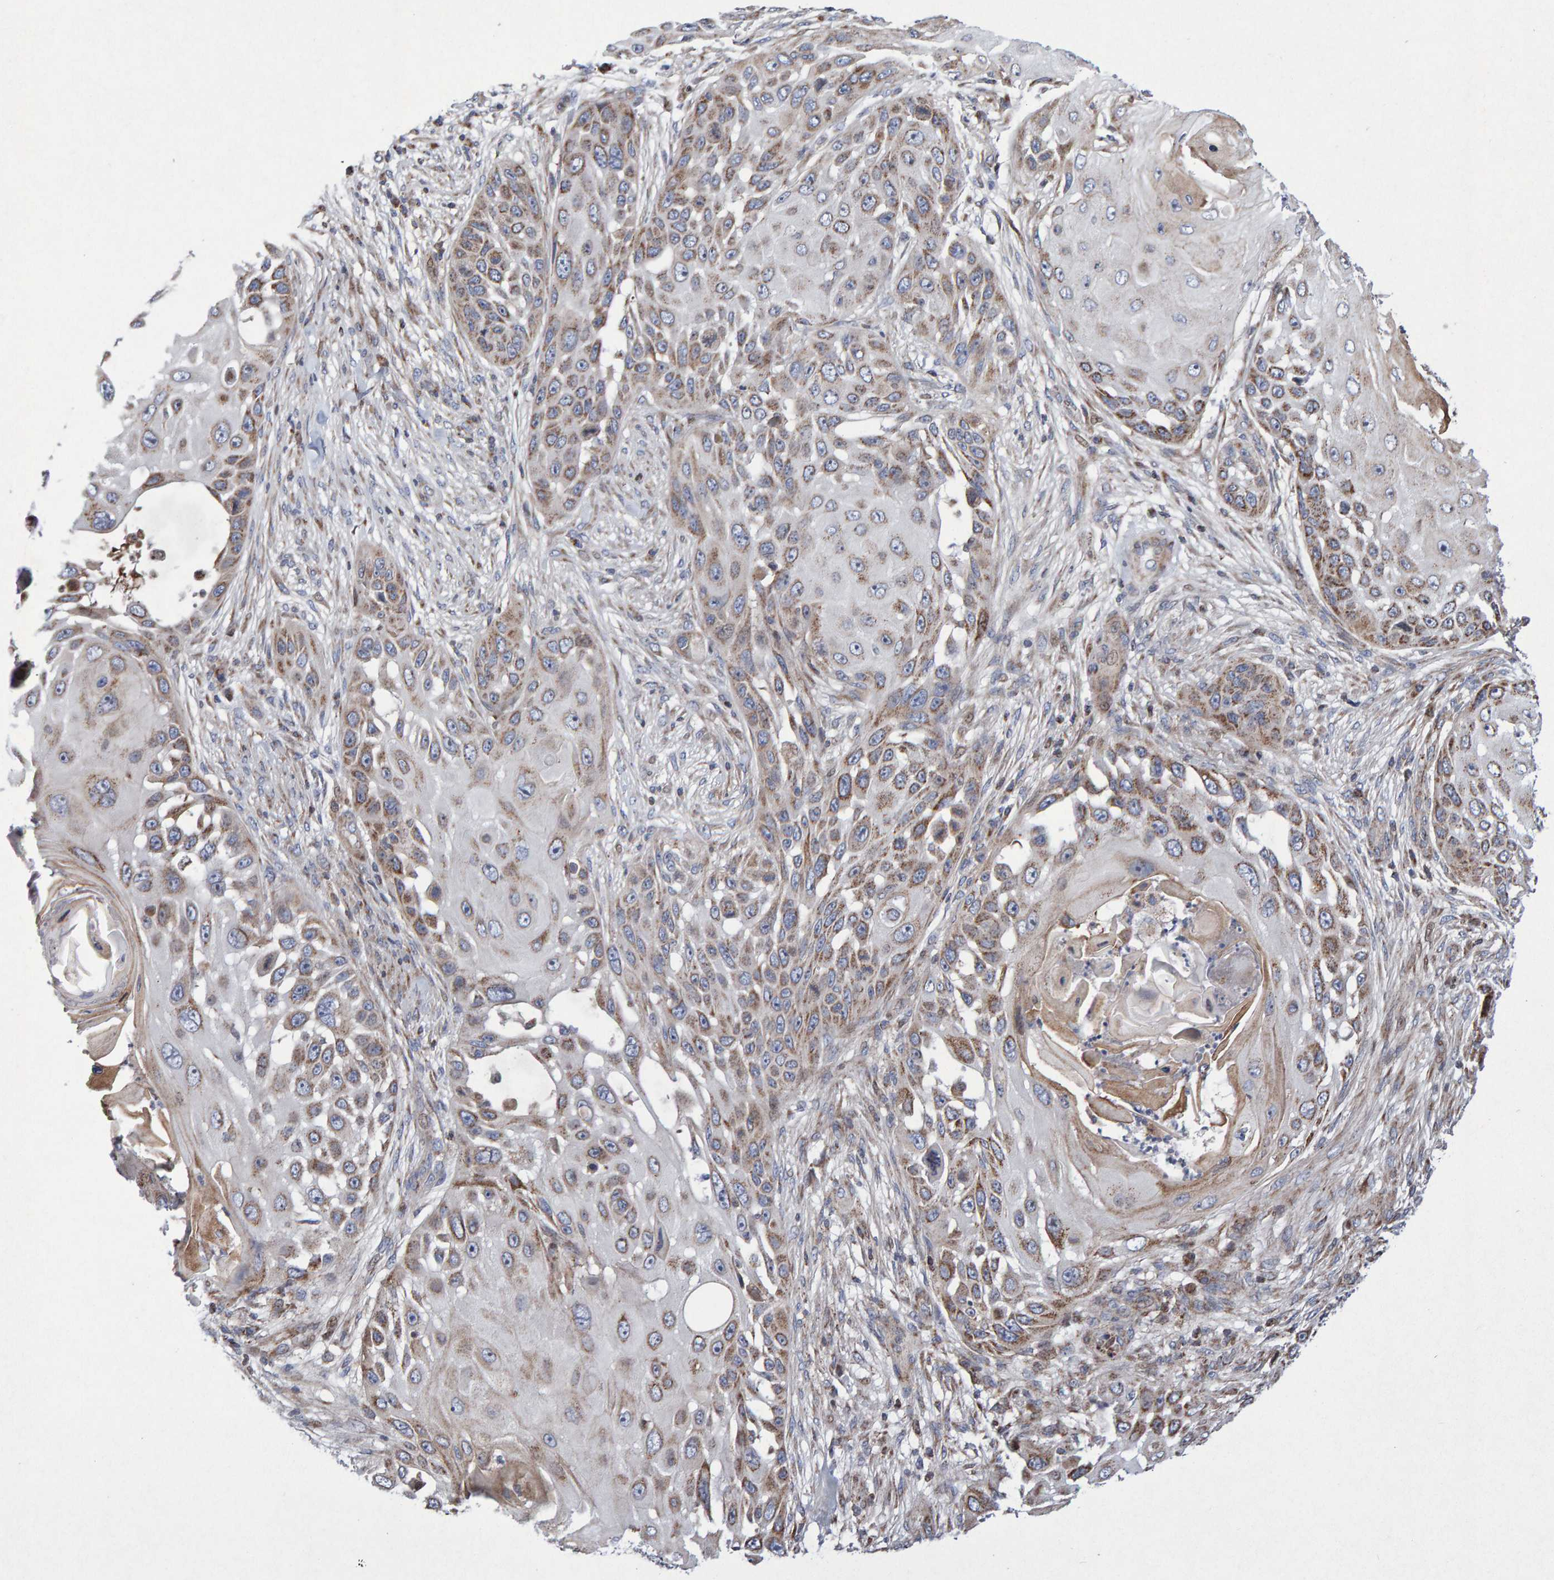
{"staining": {"intensity": "weak", "quantity": ">75%", "location": "cytoplasmic/membranous"}, "tissue": "skin cancer", "cell_type": "Tumor cells", "image_type": "cancer", "snomed": [{"axis": "morphology", "description": "Squamous cell carcinoma, NOS"}, {"axis": "topography", "description": "Skin"}], "caption": "About >75% of tumor cells in squamous cell carcinoma (skin) show weak cytoplasmic/membranous protein staining as visualized by brown immunohistochemical staining.", "gene": "PECR", "patient": {"sex": "female", "age": 44}}